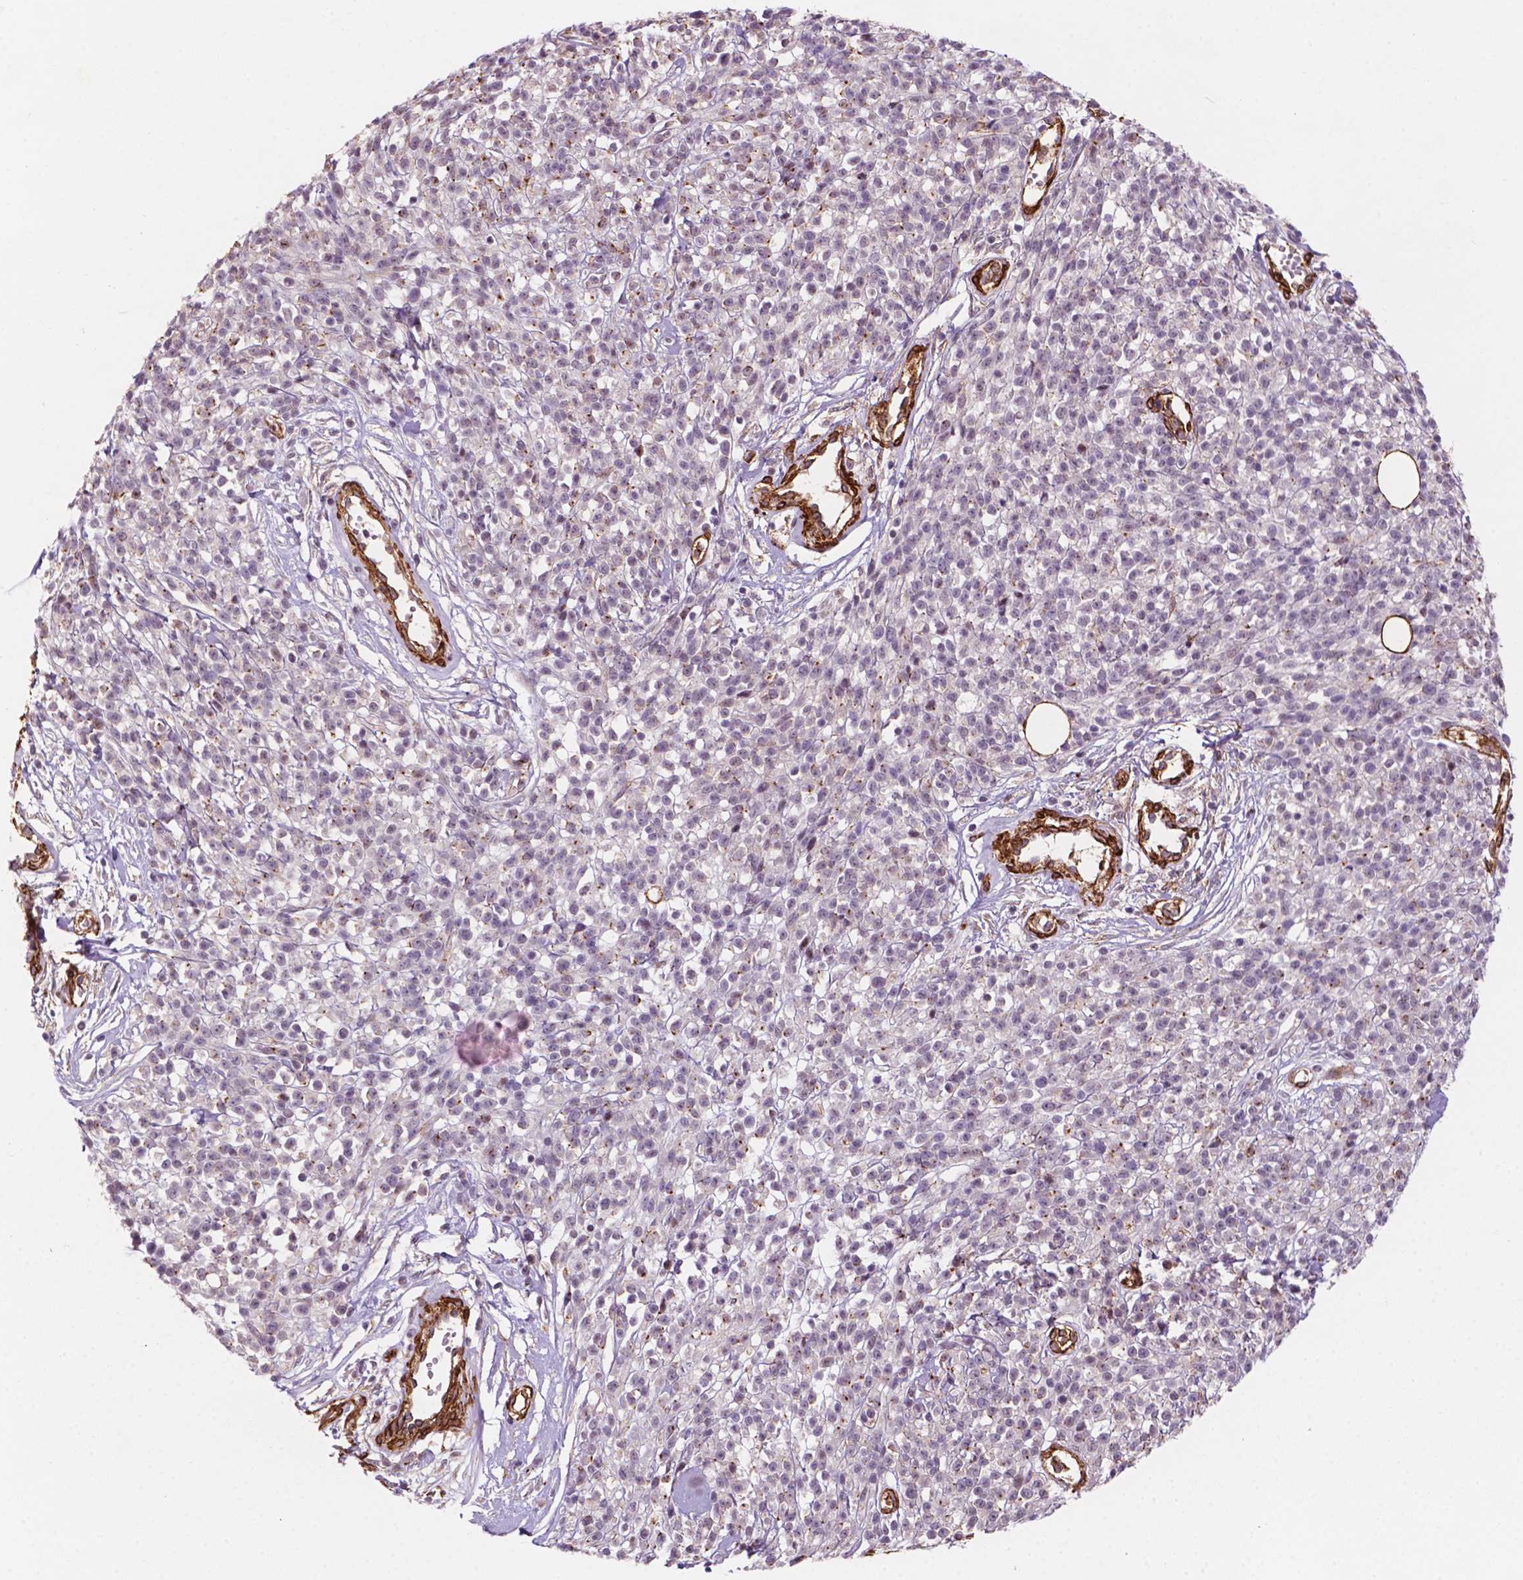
{"staining": {"intensity": "negative", "quantity": "none", "location": "none"}, "tissue": "melanoma", "cell_type": "Tumor cells", "image_type": "cancer", "snomed": [{"axis": "morphology", "description": "Malignant melanoma, NOS"}, {"axis": "topography", "description": "Skin"}, {"axis": "topography", "description": "Skin of trunk"}], "caption": "IHC photomicrograph of human malignant melanoma stained for a protein (brown), which demonstrates no expression in tumor cells. The staining was performed using DAB to visualize the protein expression in brown, while the nuclei were stained in blue with hematoxylin (Magnification: 20x).", "gene": "EGFL8", "patient": {"sex": "male", "age": 74}}